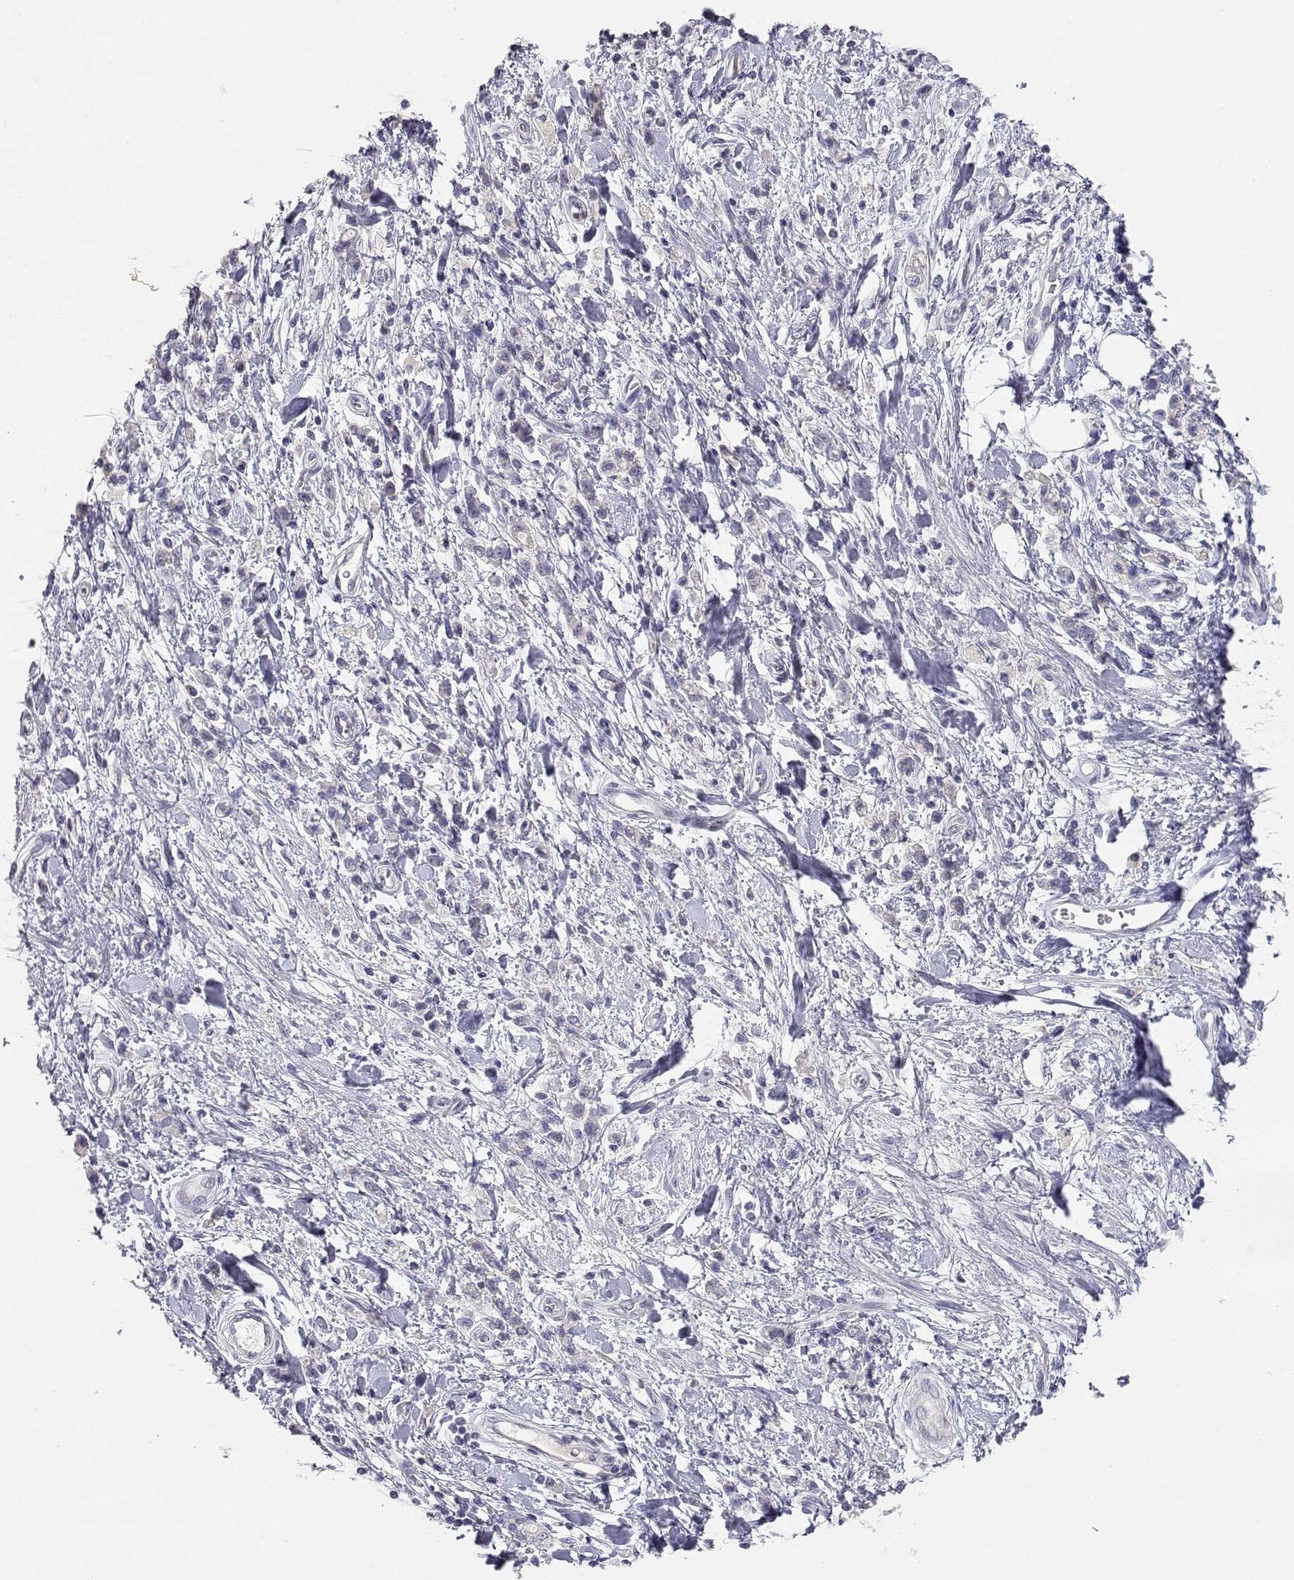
{"staining": {"intensity": "negative", "quantity": "none", "location": "none"}, "tissue": "stomach cancer", "cell_type": "Tumor cells", "image_type": "cancer", "snomed": [{"axis": "morphology", "description": "Adenocarcinoma, NOS"}, {"axis": "topography", "description": "Stomach"}], "caption": "This micrograph is of adenocarcinoma (stomach) stained with IHC to label a protein in brown with the nuclei are counter-stained blue. There is no positivity in tumor cells.", "gene": "ADA", "patient": {"sex": "male", "age": 77}}